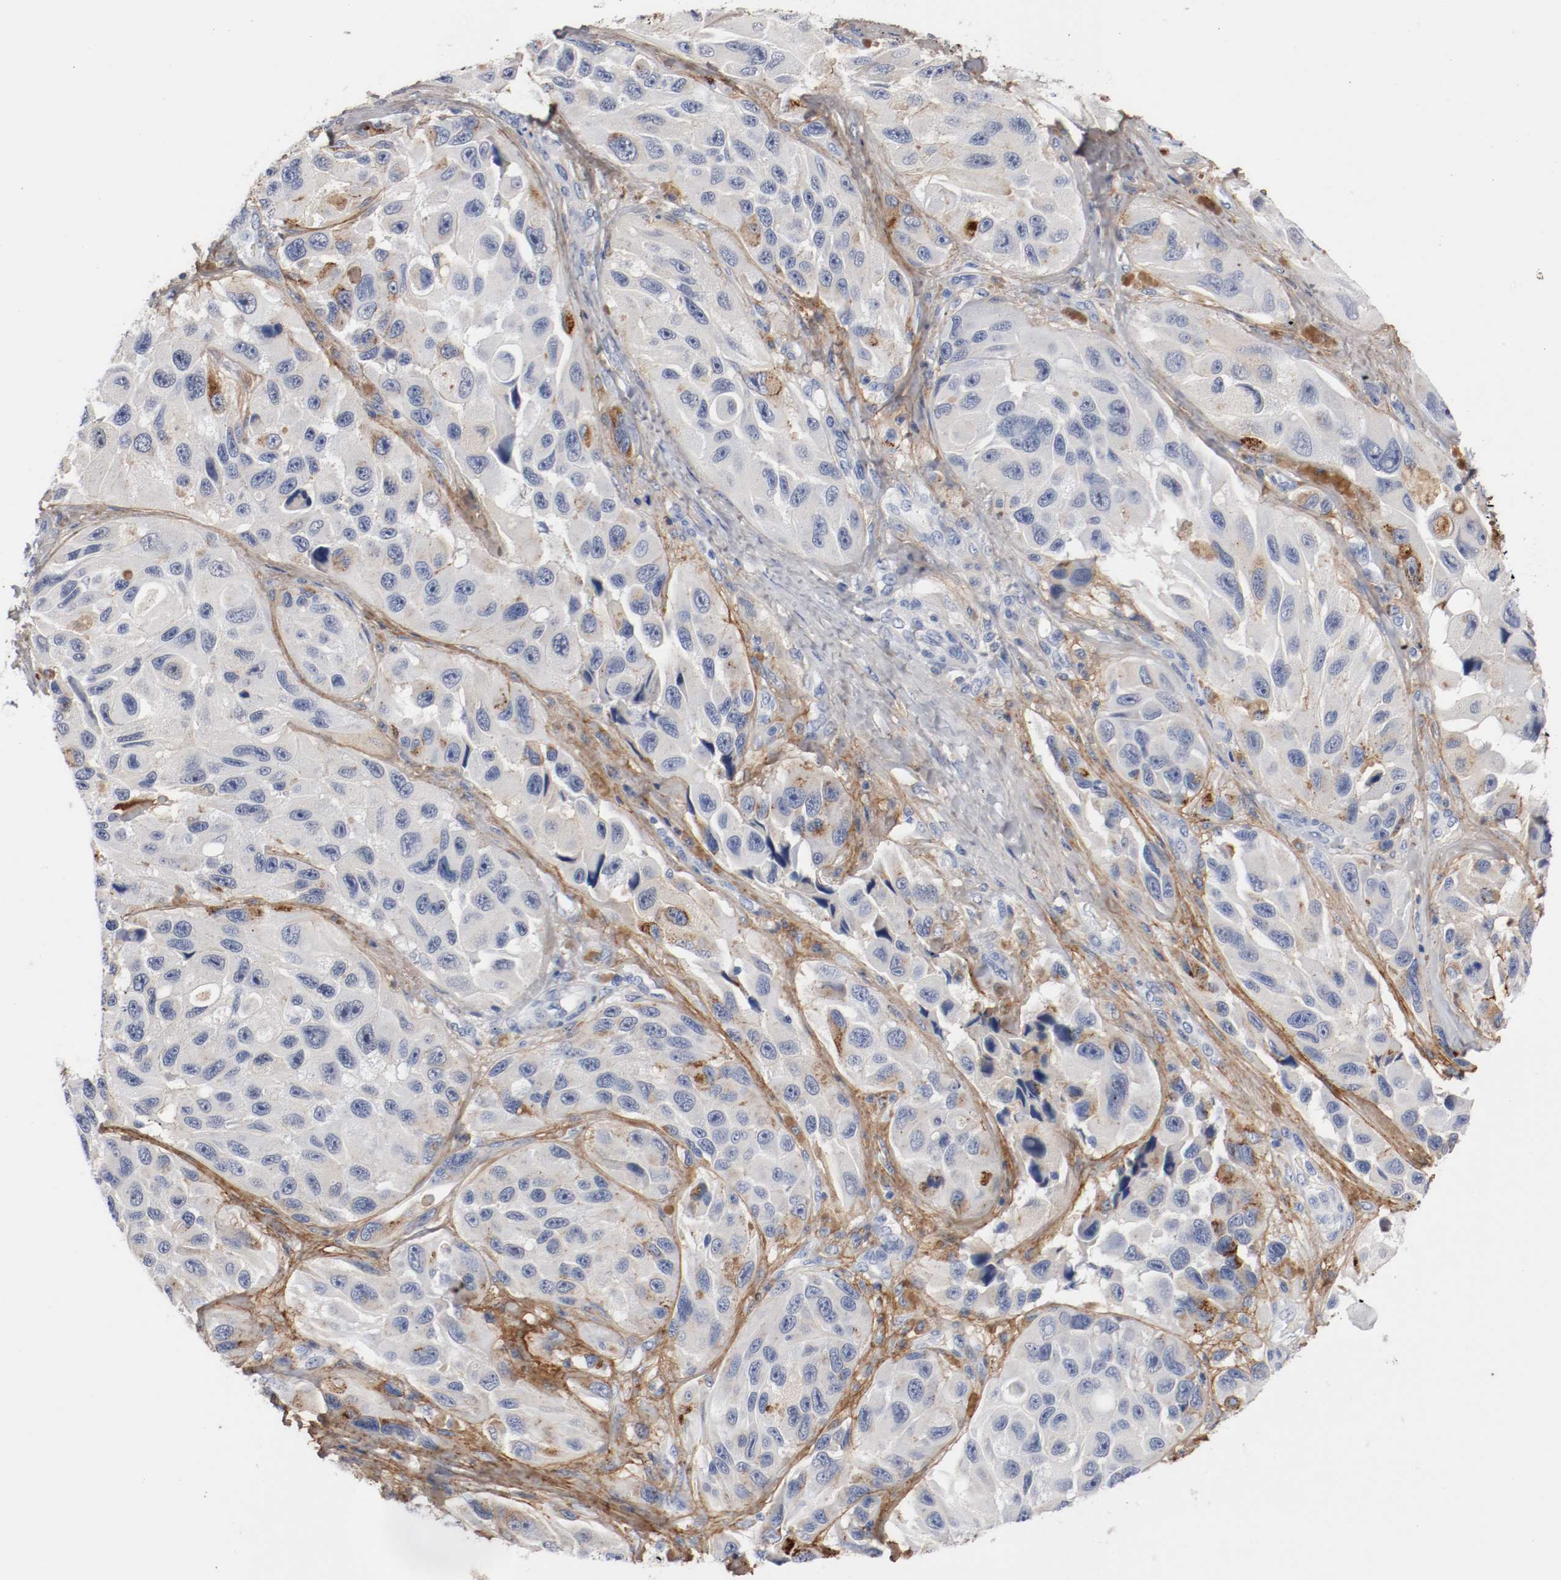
{"staining": {"intensity": "weak", "quantity": "<25%", "location": "cytoplasmic/membranous"}, "tissue": "melanoma", "cell_type": "Tumor cells", "image_type": "cancer", "snomed": [{"axis": "morphology", "description": "Malignant melanoma, NOS"}, {"axis": "topography", "description": "Skin"}], "caption": "Tumor cells show no significant protein staining in malignant melanoma. The staining is performed using DAB (3,3'-diaminobenzidine) brown chromogen with nuclei counter-stained in using hematoxylin.", "gene": "TNC", "patient": {"sex": "female", "age": 73}}